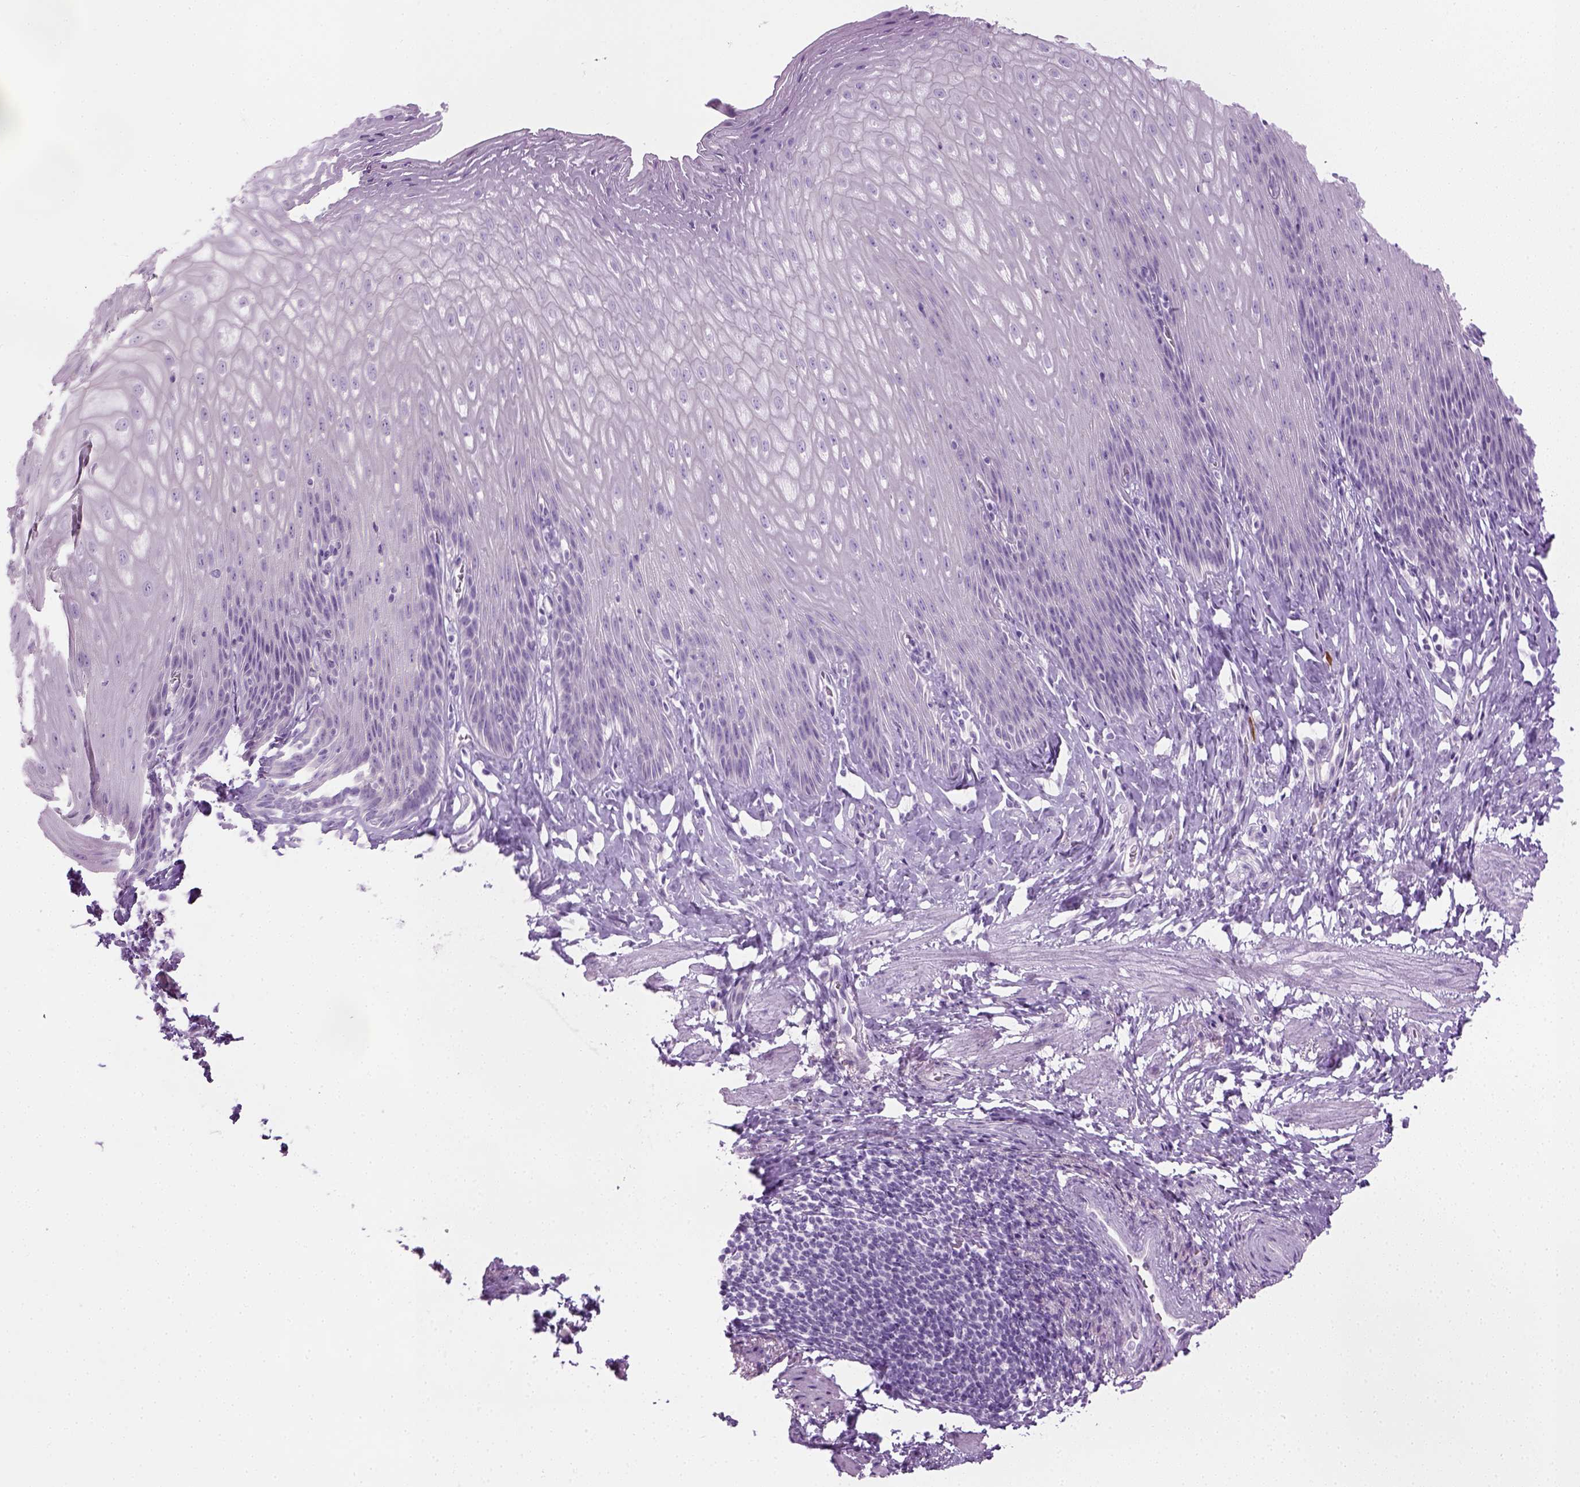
{"staining": {"intensity": "negative", "quantity": "none", "location": "none"}, "tissue": "esophagus", "cell_type": "Squamous epithelial cells", "image_type": "normal", "snomed": [{"axis": "morphology", "description": "Normal tissue, NOS"}, {"axis": "topography", "description": "Esophagus"}], "caption": "Human esophagus stained for a protein using IHC shows no positivity in squamous epithelial cells.", "gene": "CIBAR2", "patient": {"sex": "female", "age": 61}}